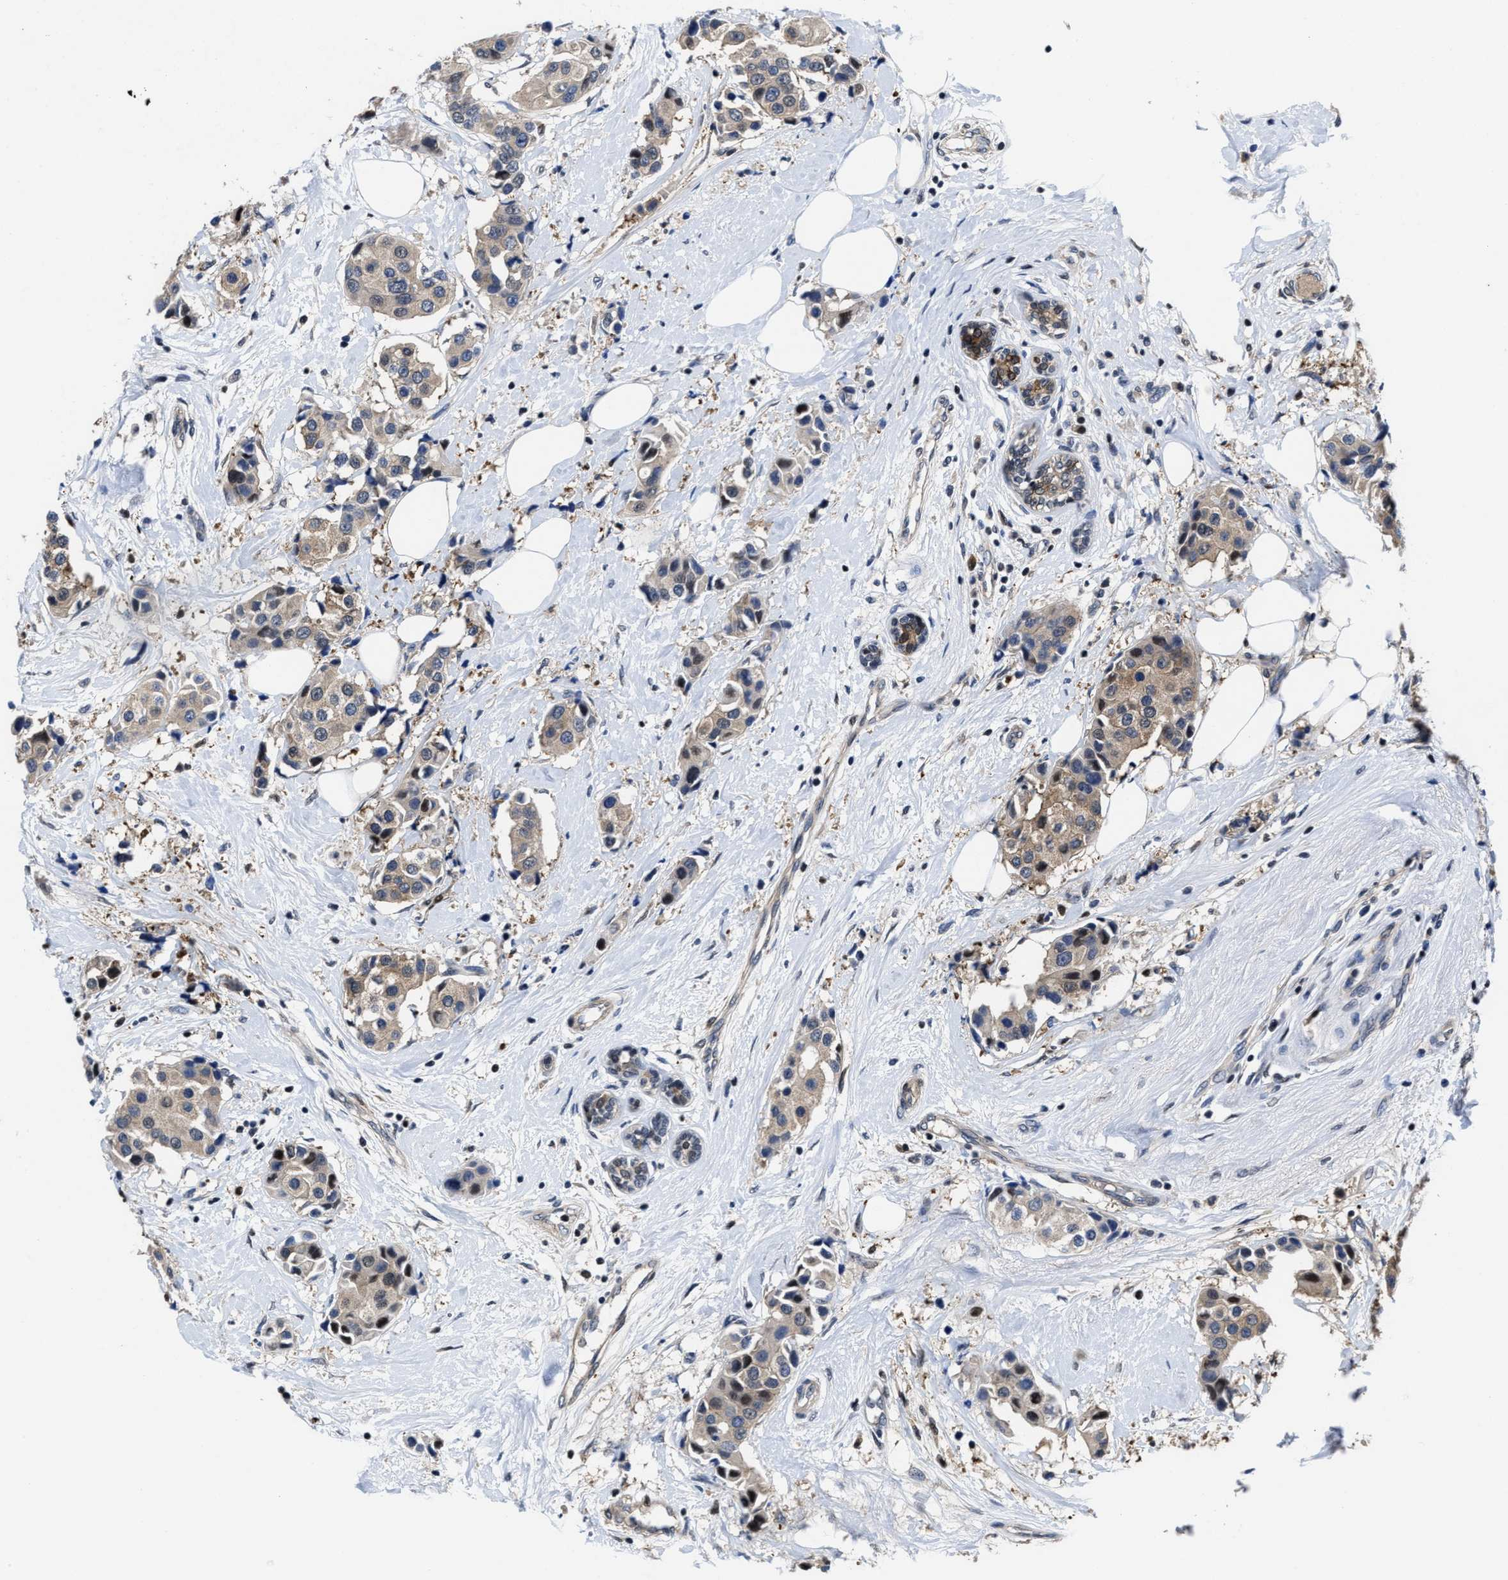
{"staining": {"intensity": "weak", "quantity": ">75%", "location": "cytoplasmic/membranous"}, "tissue": "breast cancer", "cell_type": "Tumor cells", "image_type": "cancer", "snomed": [{"axis": "morphology", "description": "Normal tissue, NOS"}, {"axis": "morphology", "description": "Duct carcinoma"}, {"axis": "topography", "description": "Breast"}], "caption": "Immunohistochemical staining of human breast cancer shows low levels of weak cytoplasmic/membranous protein positivity in approximately >75% of tumor cells.", "gene": "KIF12", "patient": {"sex": "female", "age": 39}}